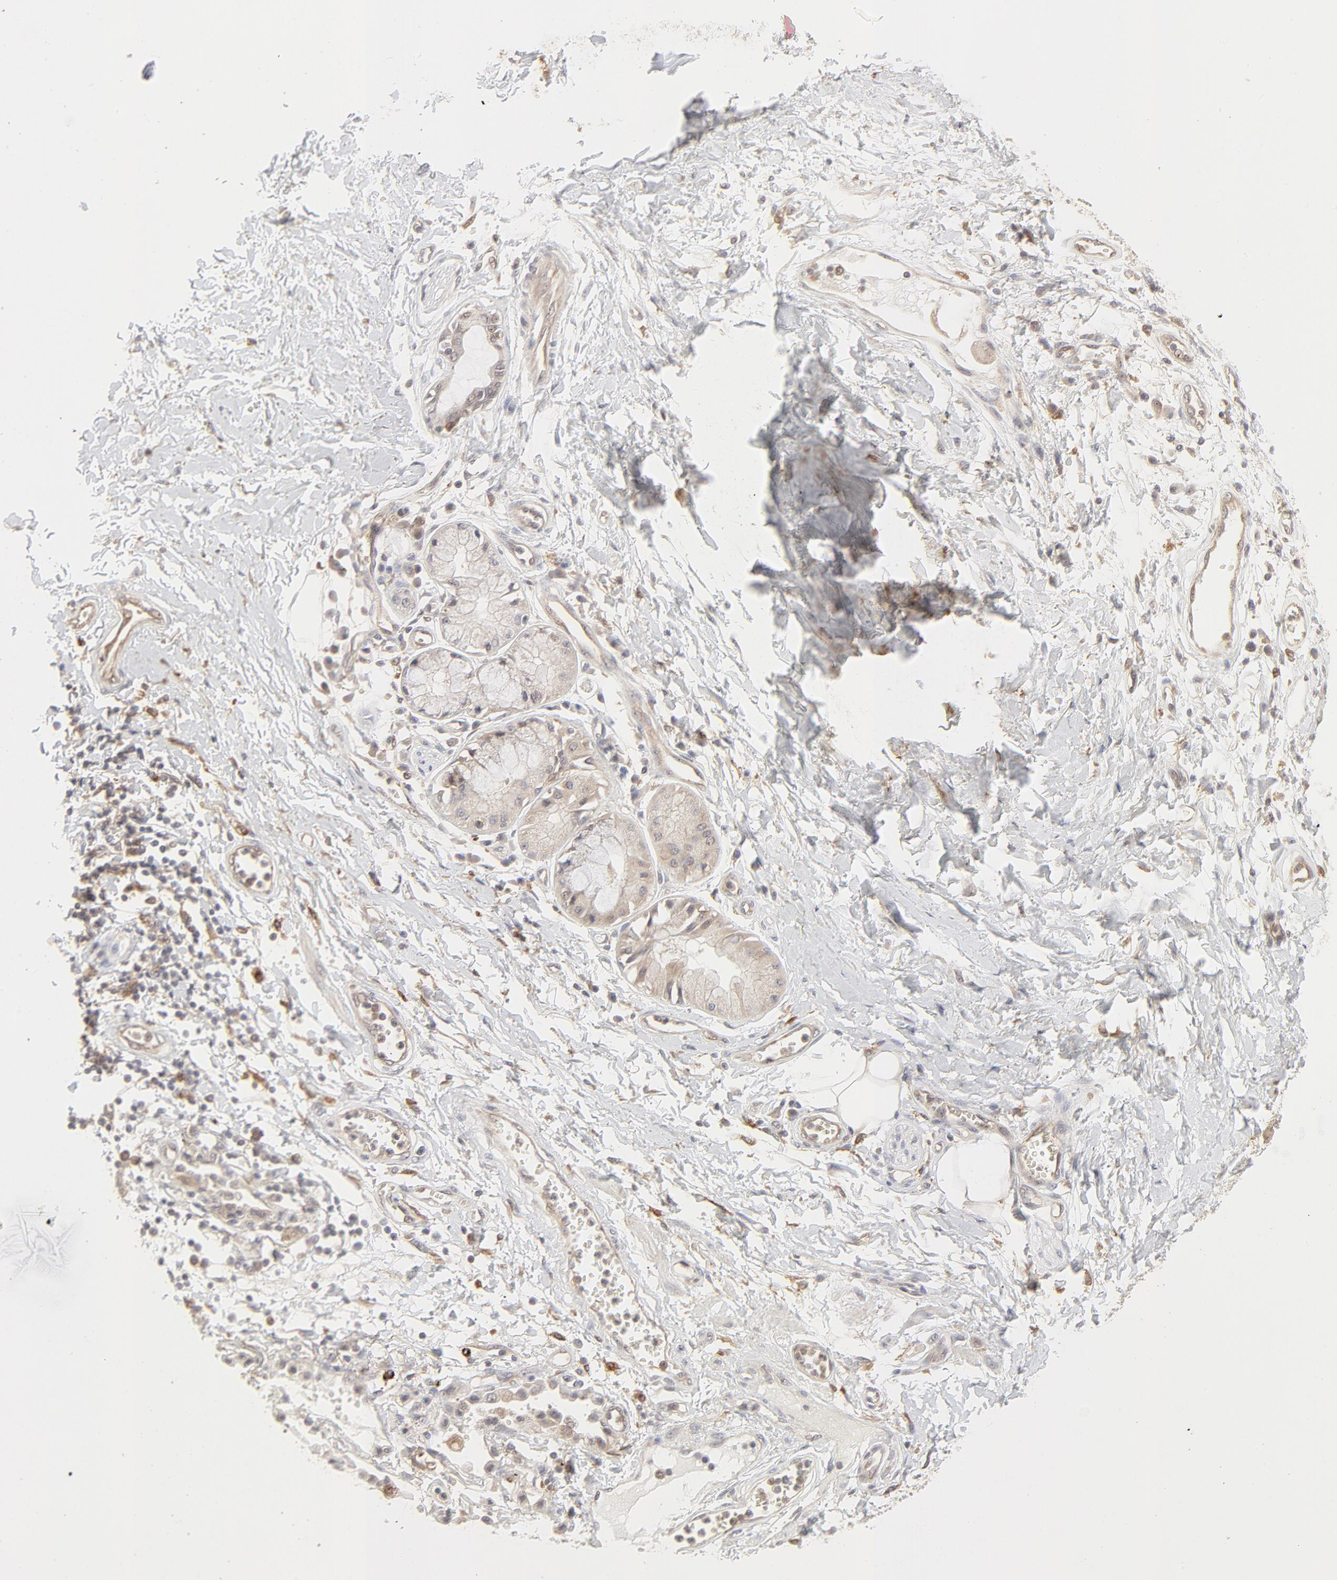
{"staining": {"intensity": "negative", "quantity": "none", "location": "none"}, "tissue": "adipose tissue", "cell_type": "Adipocytes", "image_type": "normal", "snomed": [{"axis": "morphology", "description": "Normal tissue, NOS"}, {"axis": "morphology", "description": "Adenocarcinoma, NOS"}, {"axis": "topography", "description": "Cartilage tissue"}, {"axis": "topography", "description": "Bronchus"}, {"axis": "topography", "description": "Lung"}], "caption": "The histopathology image shows no significant staining in adipocytes of adipose tissue.", "gene": "RAB5C", "patient": {"sex": "female", "age": 67}}